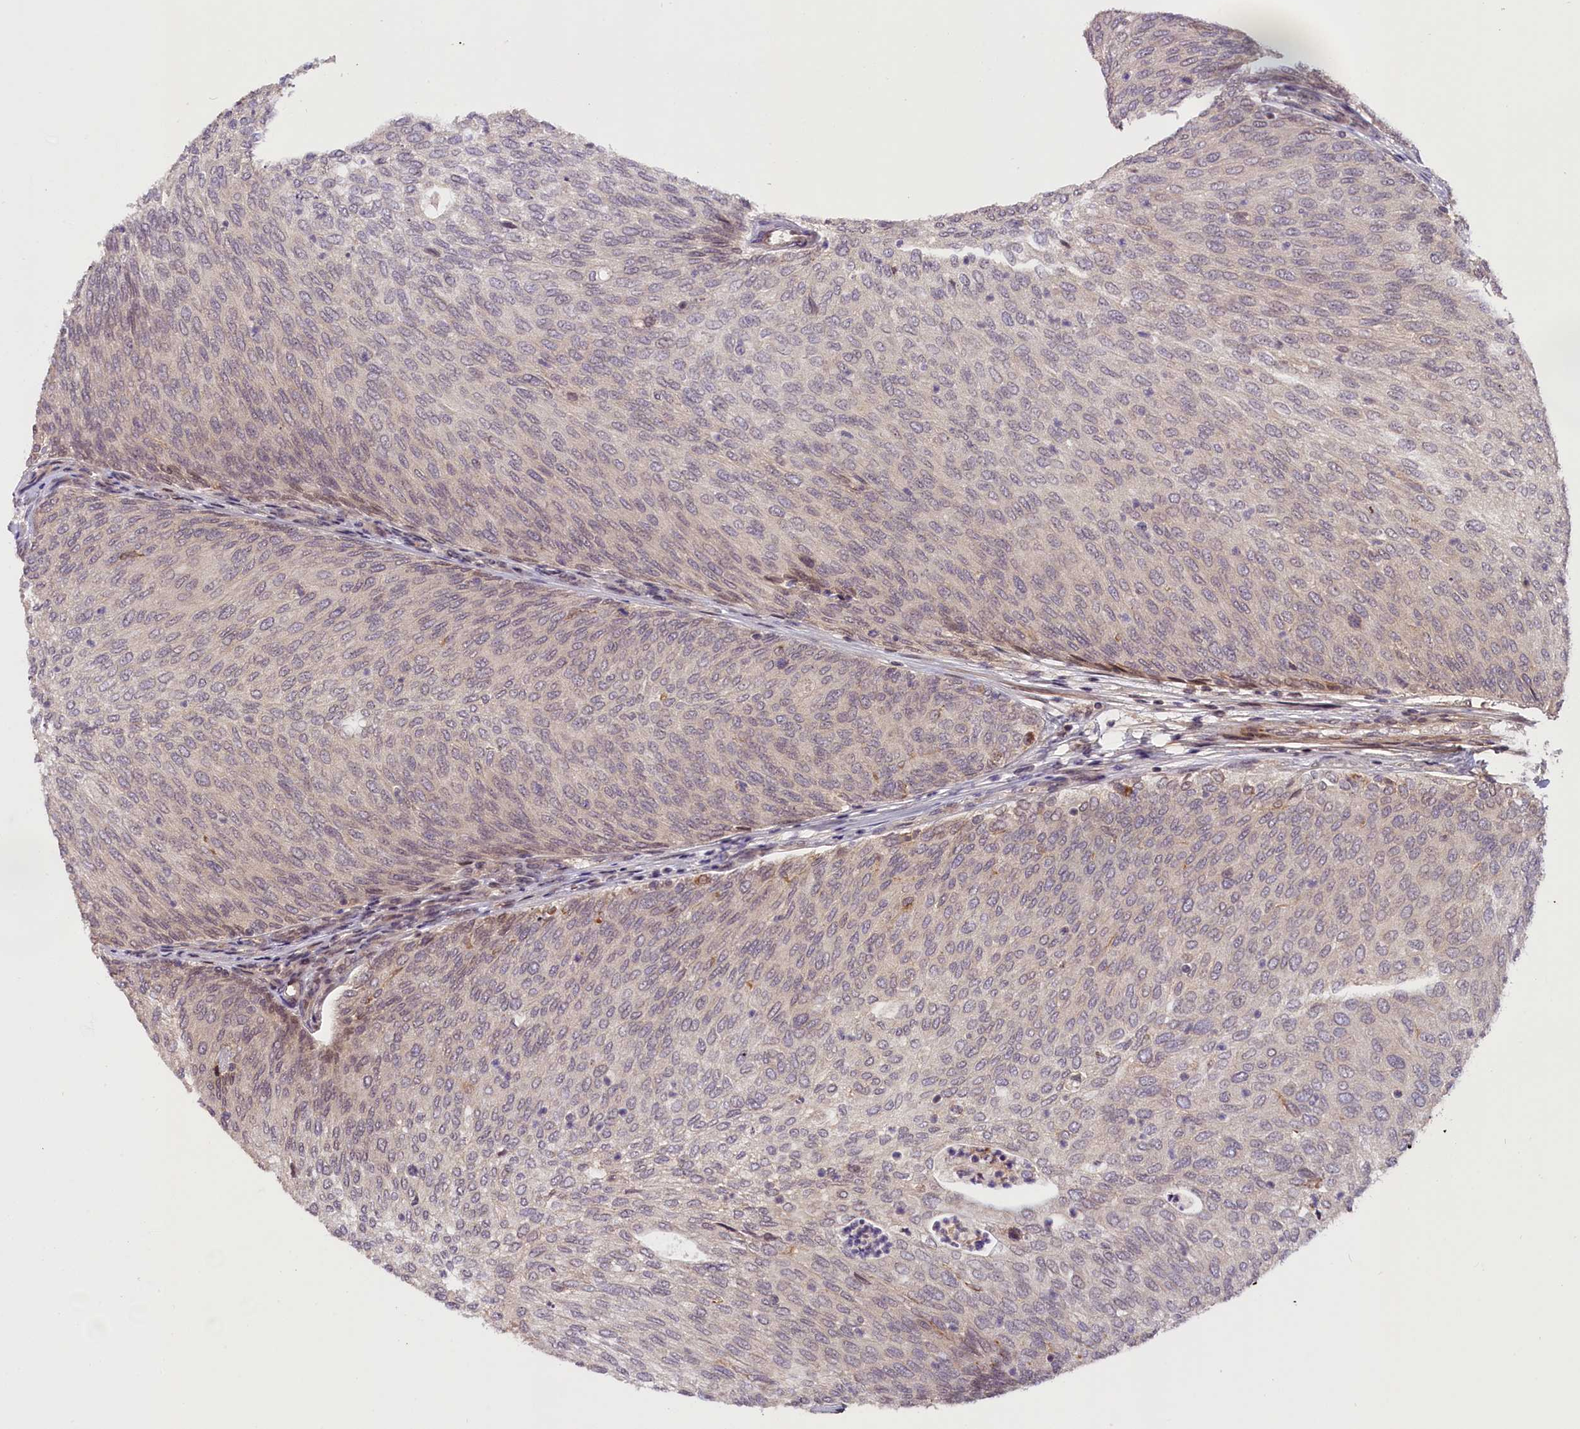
{"staining": {"intensity": "weak", "quantity": "<25%", "location": "cytoplasmic/membranous"}, "tissue": "urothelial cancer", "cell_type": "Tumor cells", "image_type": "cancer", "snomed": [{"axis": "morphology", "description": "Urothelial carcinoma, Low grade"}, {"axis": "topography", "description": "Urinary bladder"}], "caption": "Image shows no protein positivity in tumor cells of low-grade urothelial carcinoma tissue. (DAB immunohistochemistry (IHC), high magnification).", "gene": "ZNF480", "patient": {"sex": "female", "age": 79}}